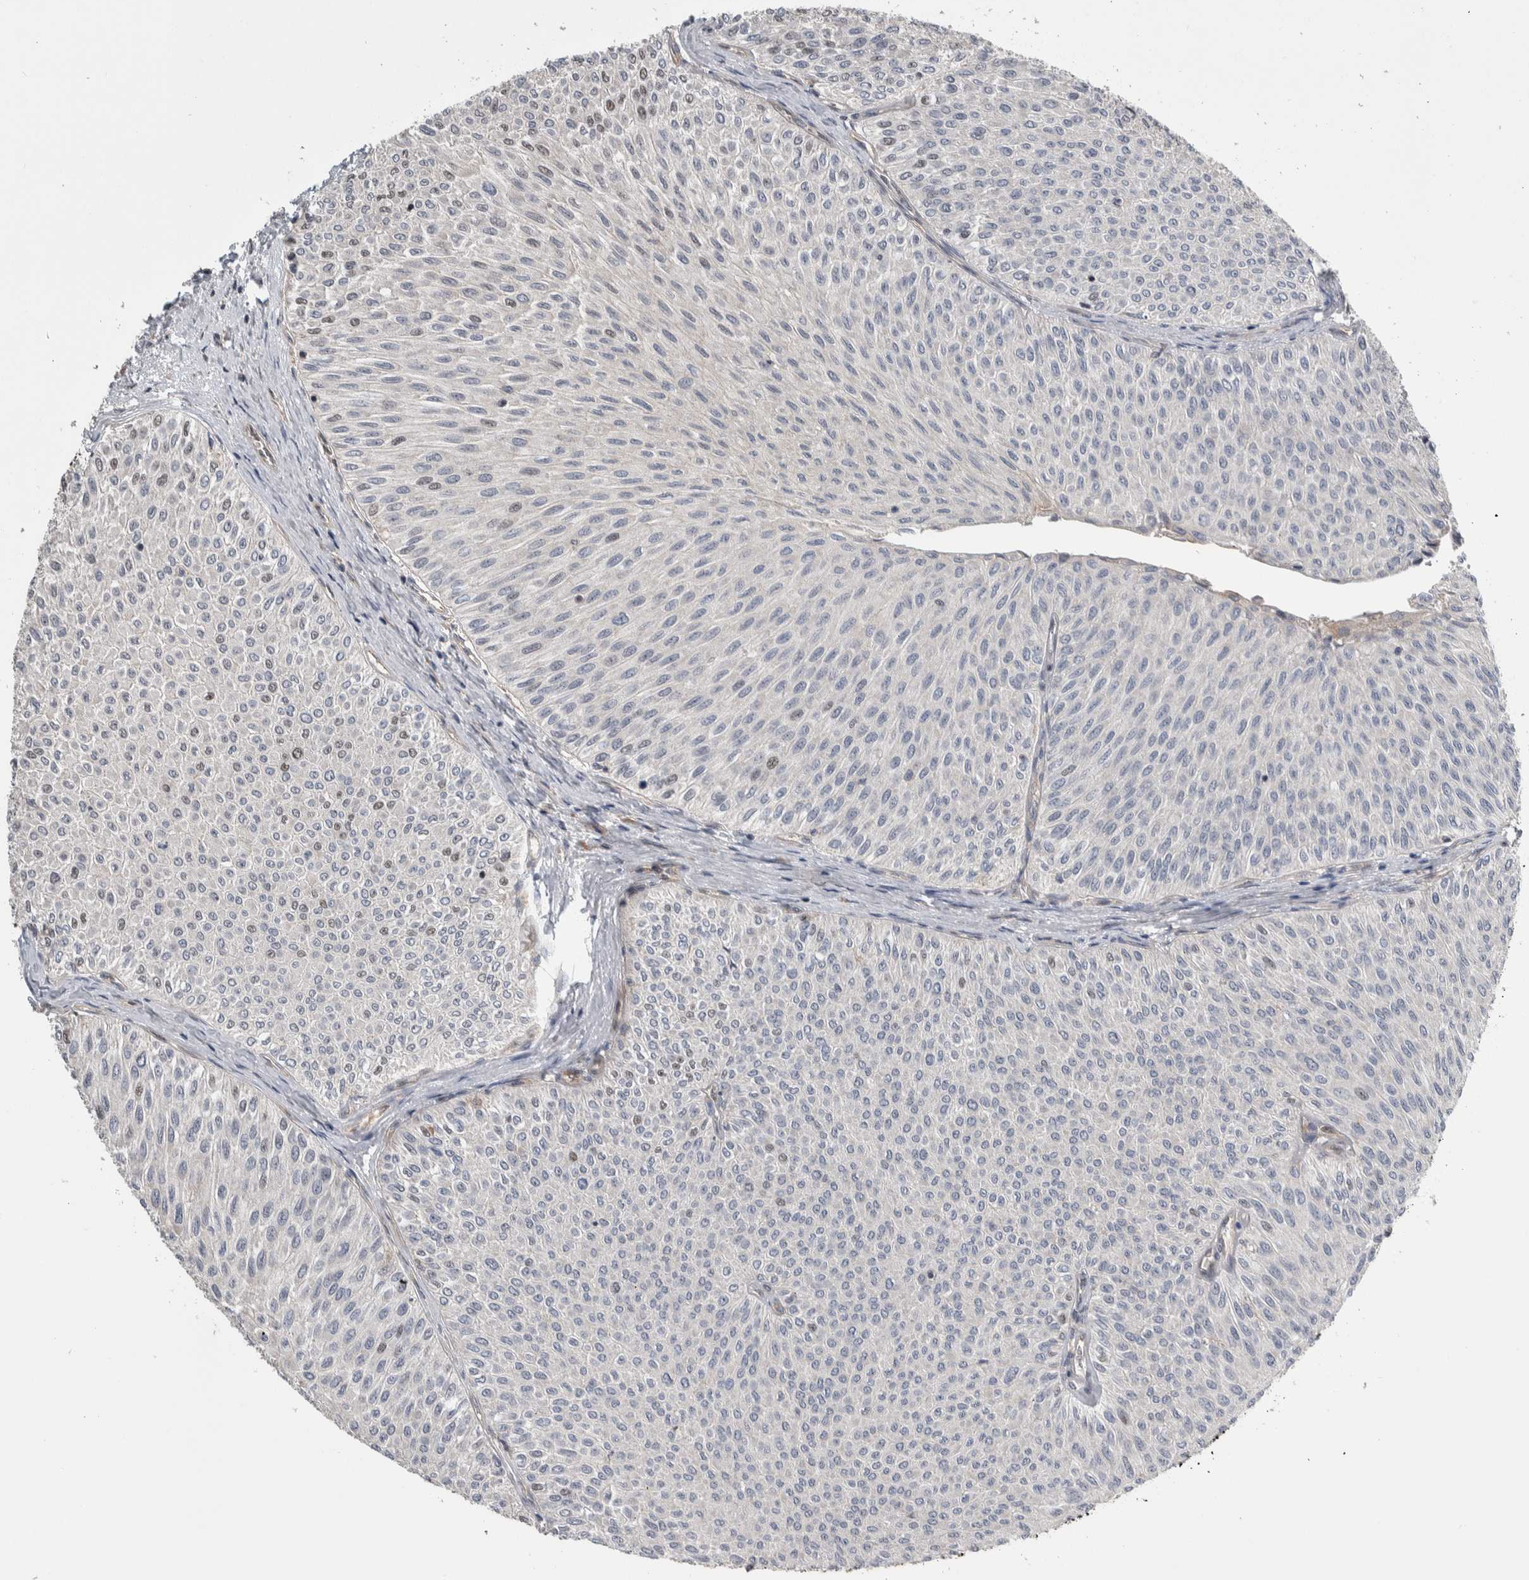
{"staining": {"intensity": "weak", "quantity": "25%-75%", "location": "nuclear"}, "tissue": "urothelial cancer", "cell_type": "Tumor cells", "image_type": "cancer", "snomed": [{"axis": "morphology", "description": "Urothelial carcinoma, Low grade"}, {"axis": "topography", "description": "Urinary bladder"}], "caption": "Human low-grade urothelial carcinoma stained with a brown dye exhibits weak nuclear positive staining in approximately 25%-75% of tumor cells.", "gene": "PRDM4", "patient": {"sex": "male", "age": 78}}